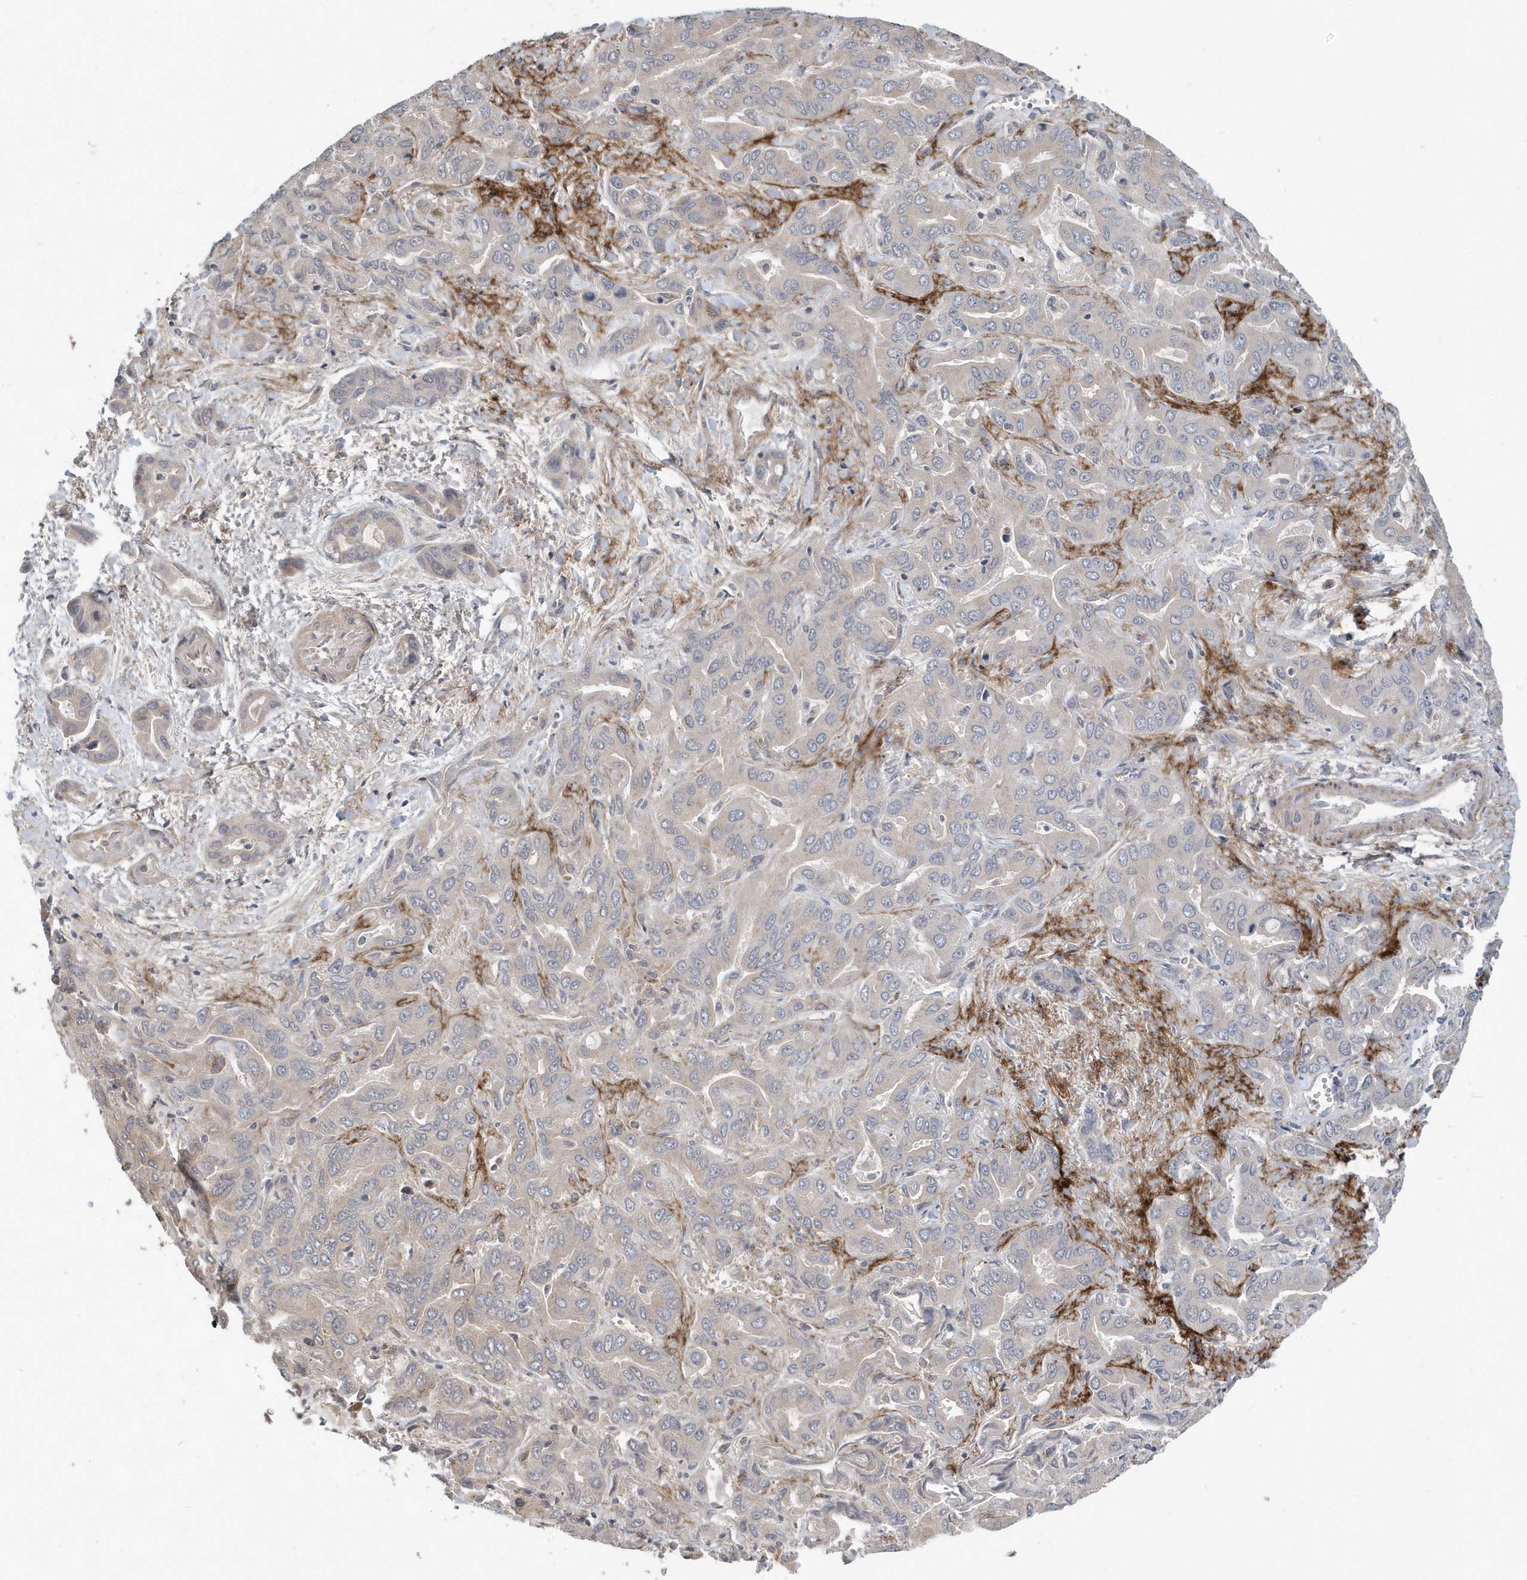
{"staining": {"intensity": "negative", "quantity": "none", "location": "none"}, "tissue": "liver cancer", "cell_type": "Tumor cells", "image_type": "cancer", "snomed": [{"axis": "morphology", "description": "Cholangiocarcinoma"}, {"axis": "topography", "description": "Liver"}], "caption": "A histopathology image of human cholangiocarcinoma (liver) is negative for staining in tumor cells. Nuclei are stained in blue.", "gene": "HMGCS1", "patient": {"sex": "female", "age": 52}}